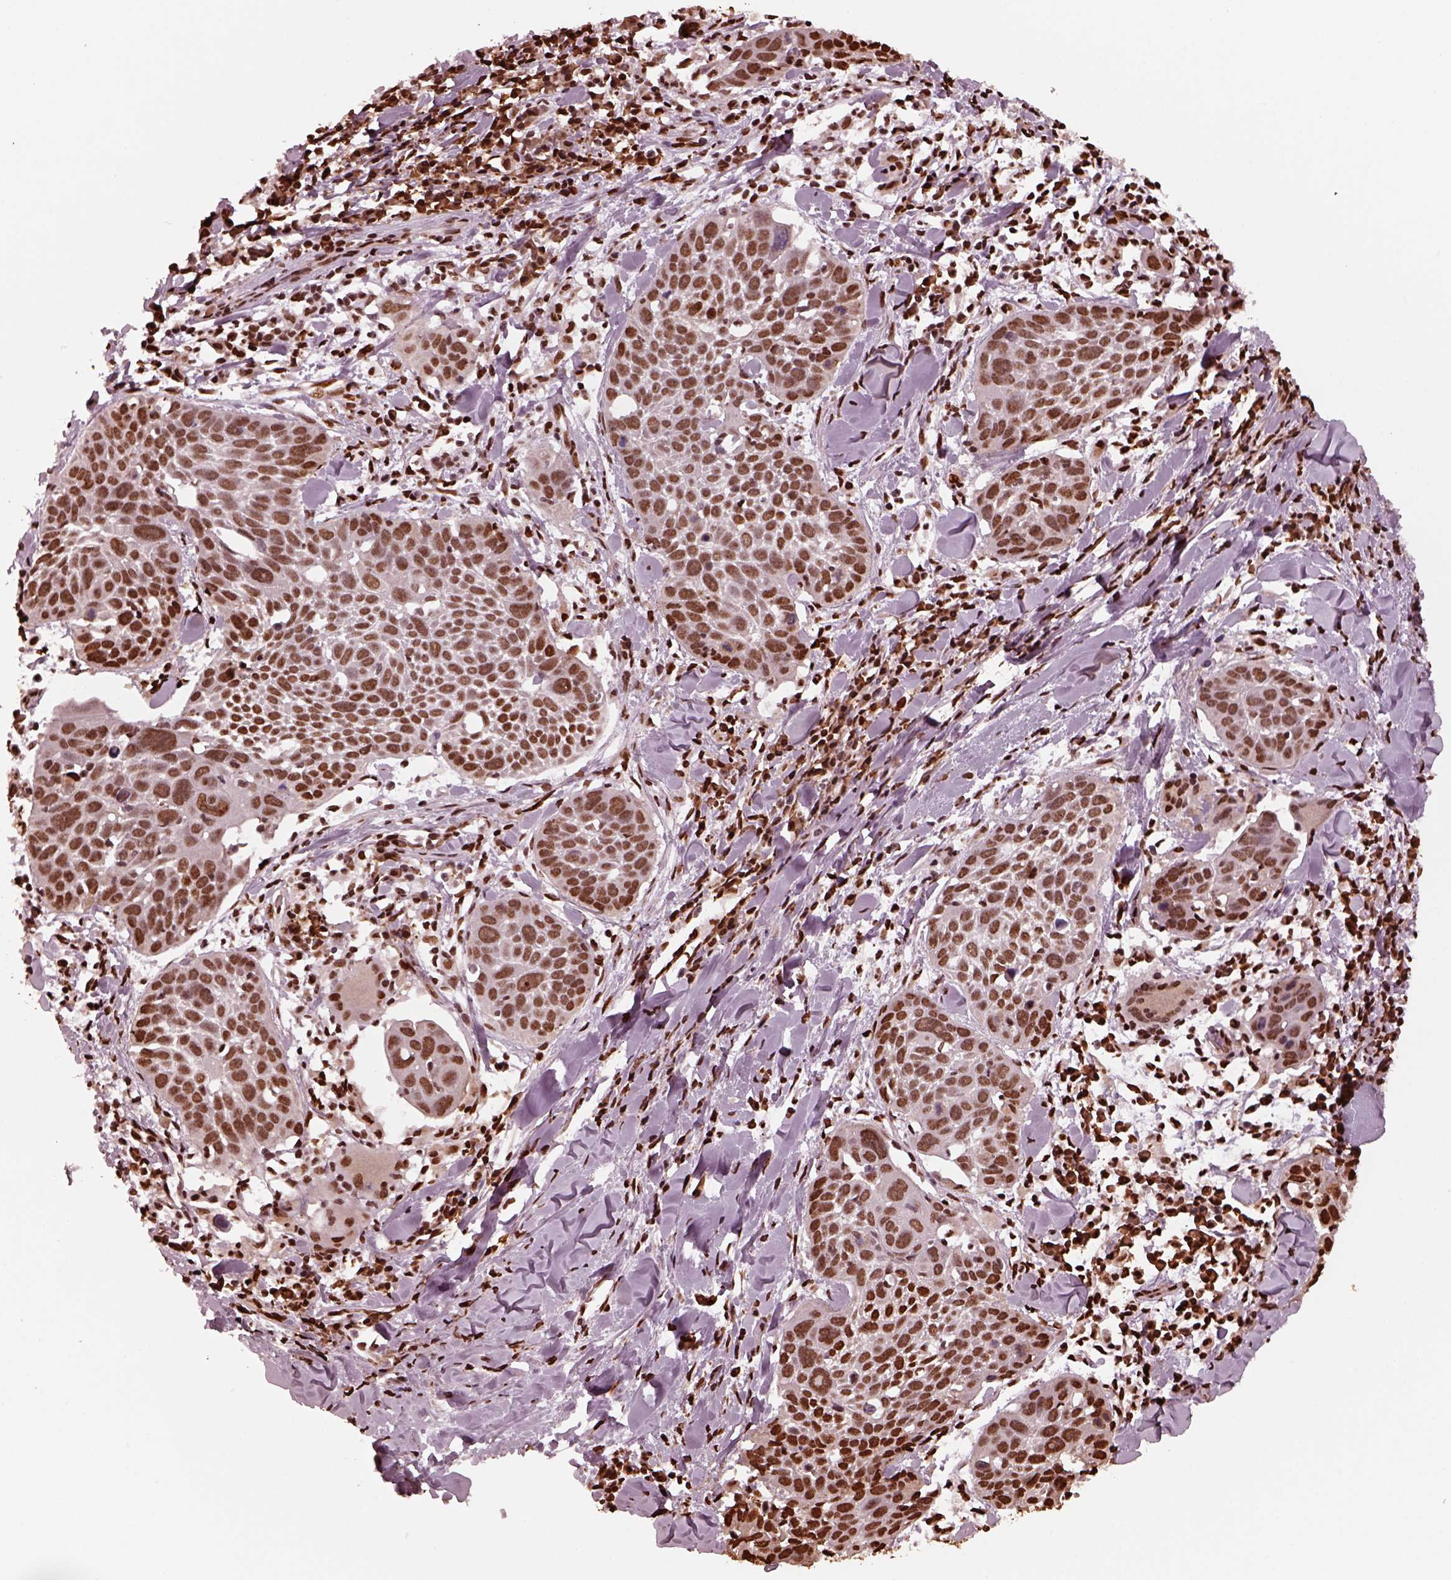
{"staining": {"intensity": "moderate", "quantity": ">75%", "location": "nuclear"}, "tissue": "lung cancer", "cell_type": "Tumor cells", "image_type": "cancer", "snomed": [{"axis": "morphology", "description": "Squamous cell carcinoma, NOS"}, {"axis": "topography", "description": "Lung"}], "caption": "A histopathology image of lung cancer stained for a protein exhibits moderate nuclear brown staining in tumor cells. The staining is performed using DAB (3,3'-diaminobenzidine) brown chromogen to label protein expression. The nuclei are counter-stained blue using hematoxylin.", "gene": "NSD1", "patient": {"sex": "male", "age": 57}}